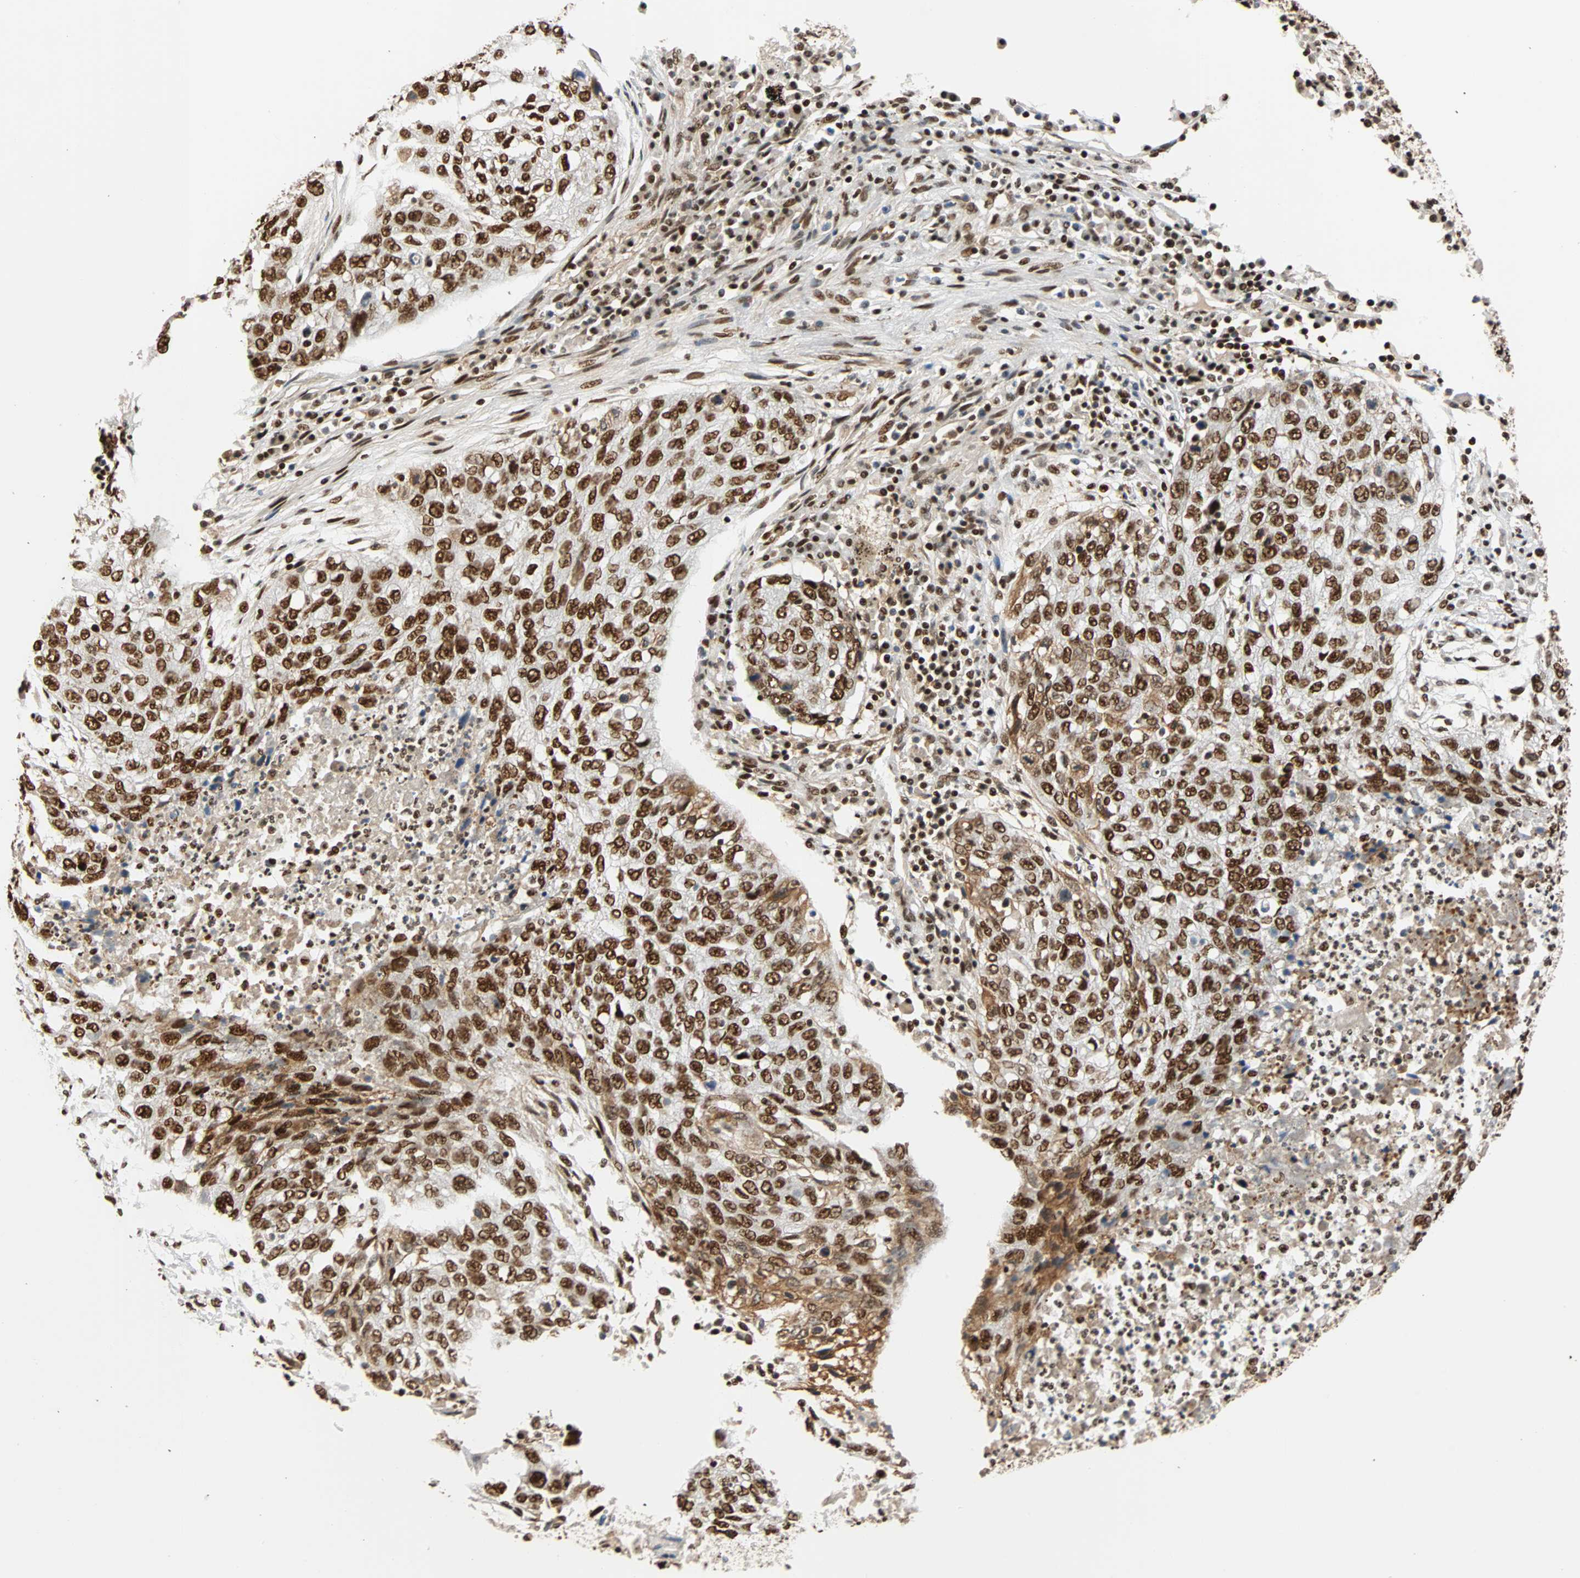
{"staining": {"intensity": "strong", "quantity": ">75%", "location": "nuclear"}, "tissue": "lung cancer", "cell_type": "Tumor cells", "image_type": "cancer", "snomed": [{"axis": "morphology", "description": "Squamous cell carcinoma, NOS"}, {"axis": "topography", "description": "Lung"}], "caption": "Tumor cells exhibit high levels of strong nuclear positivity in approximately >75% of cells in lung squamous cell carcinoma.", "gene": "CDK12", "patient": {"sex": "female", "age": 63}}